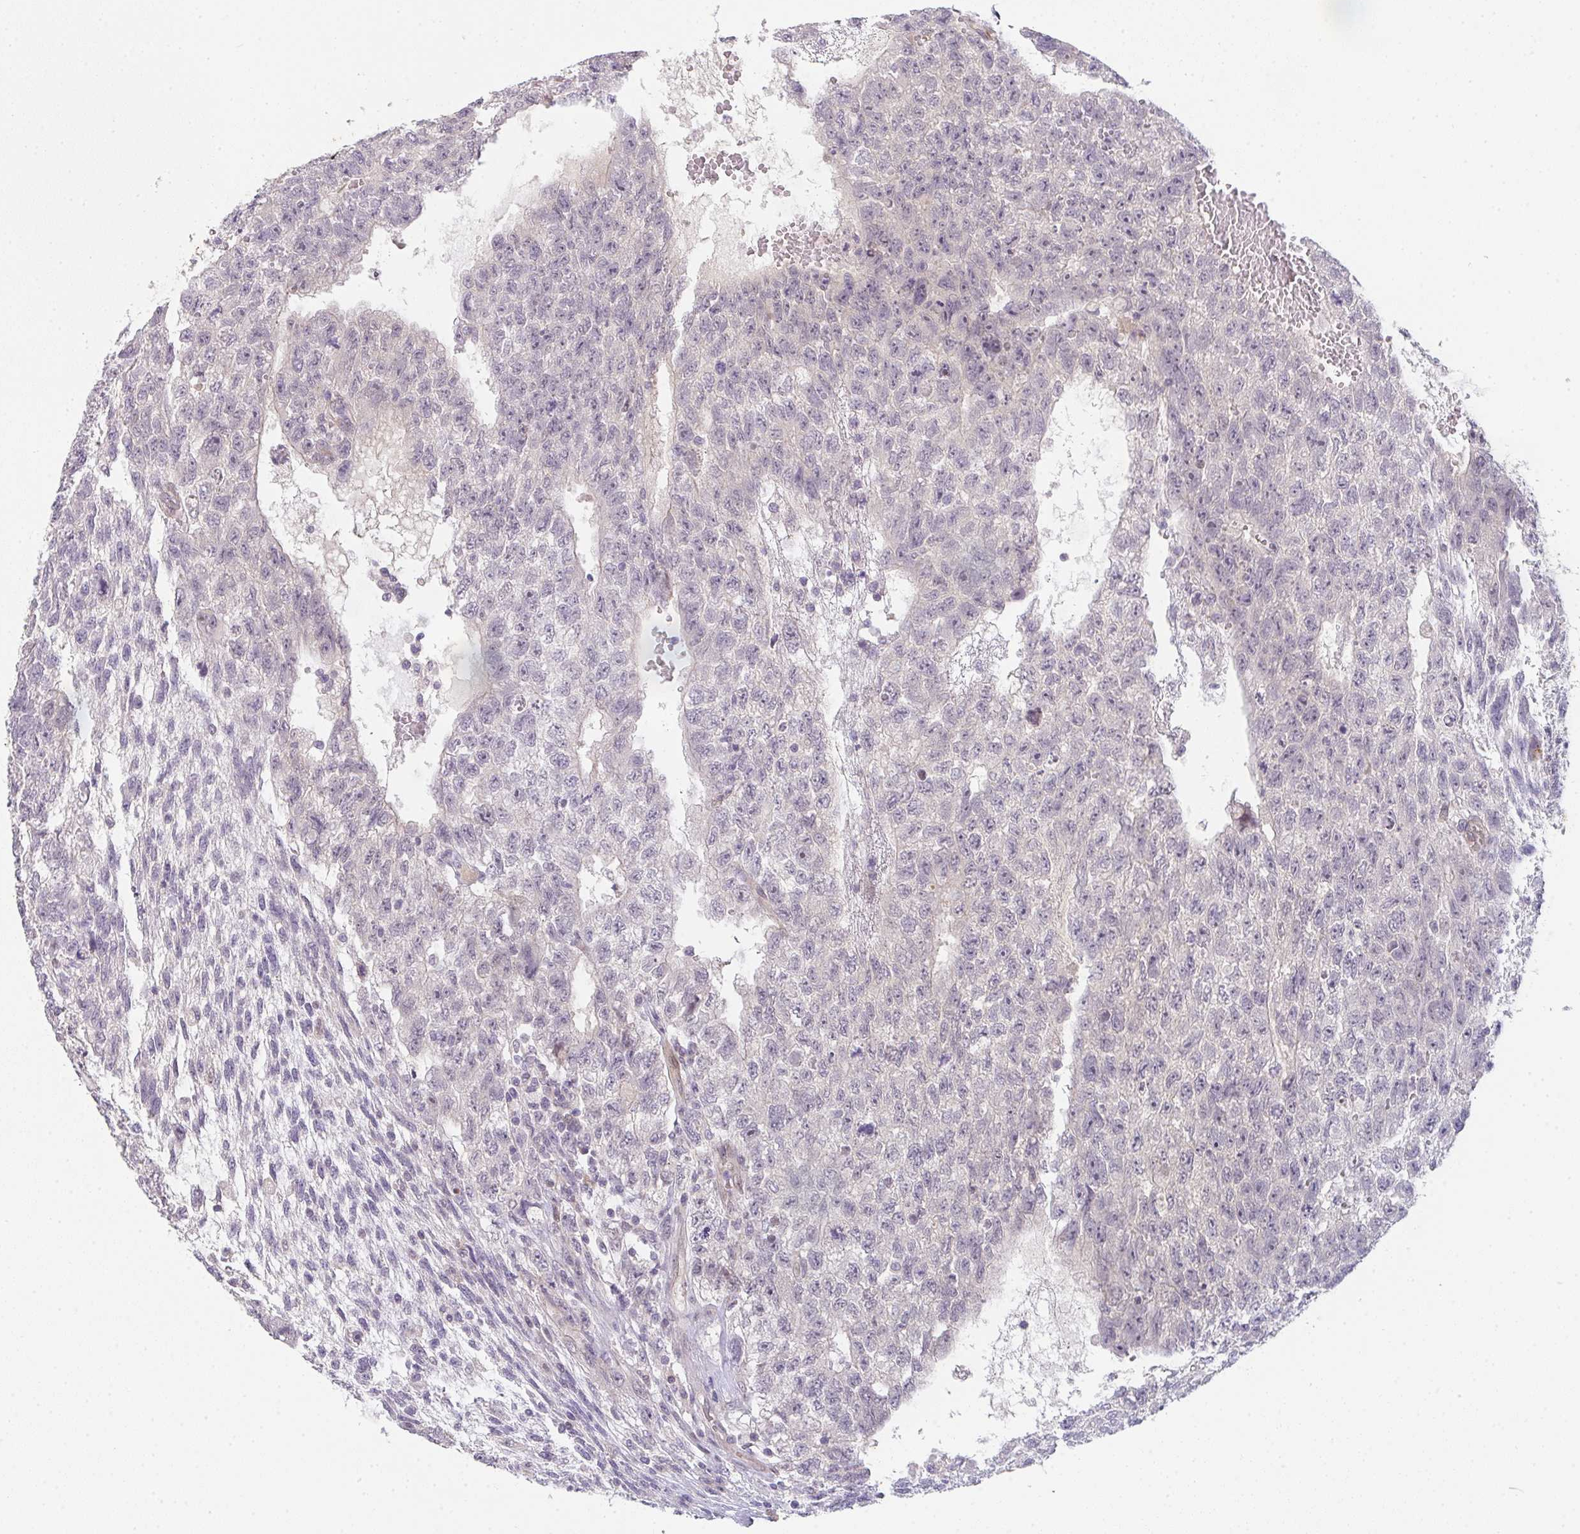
{"staining": {"intensity": "negative", "quantity": "none", "location": "none"}, "tissue": "testis cancer", "cell_type": "Tumor cells", "image_type": "cancer", "snomed": [{"axis": "morphology", "description": "Carcinoma, Embryonal, NOS"}, {"axis": "topography", "description": "Testis"}], "caption": "Tumor cells are negative for brown protein staining in embryonal carcinoma (testis).", "gene": "TNFRSF10A", "patient": {"sex": "male", "age": 26}}